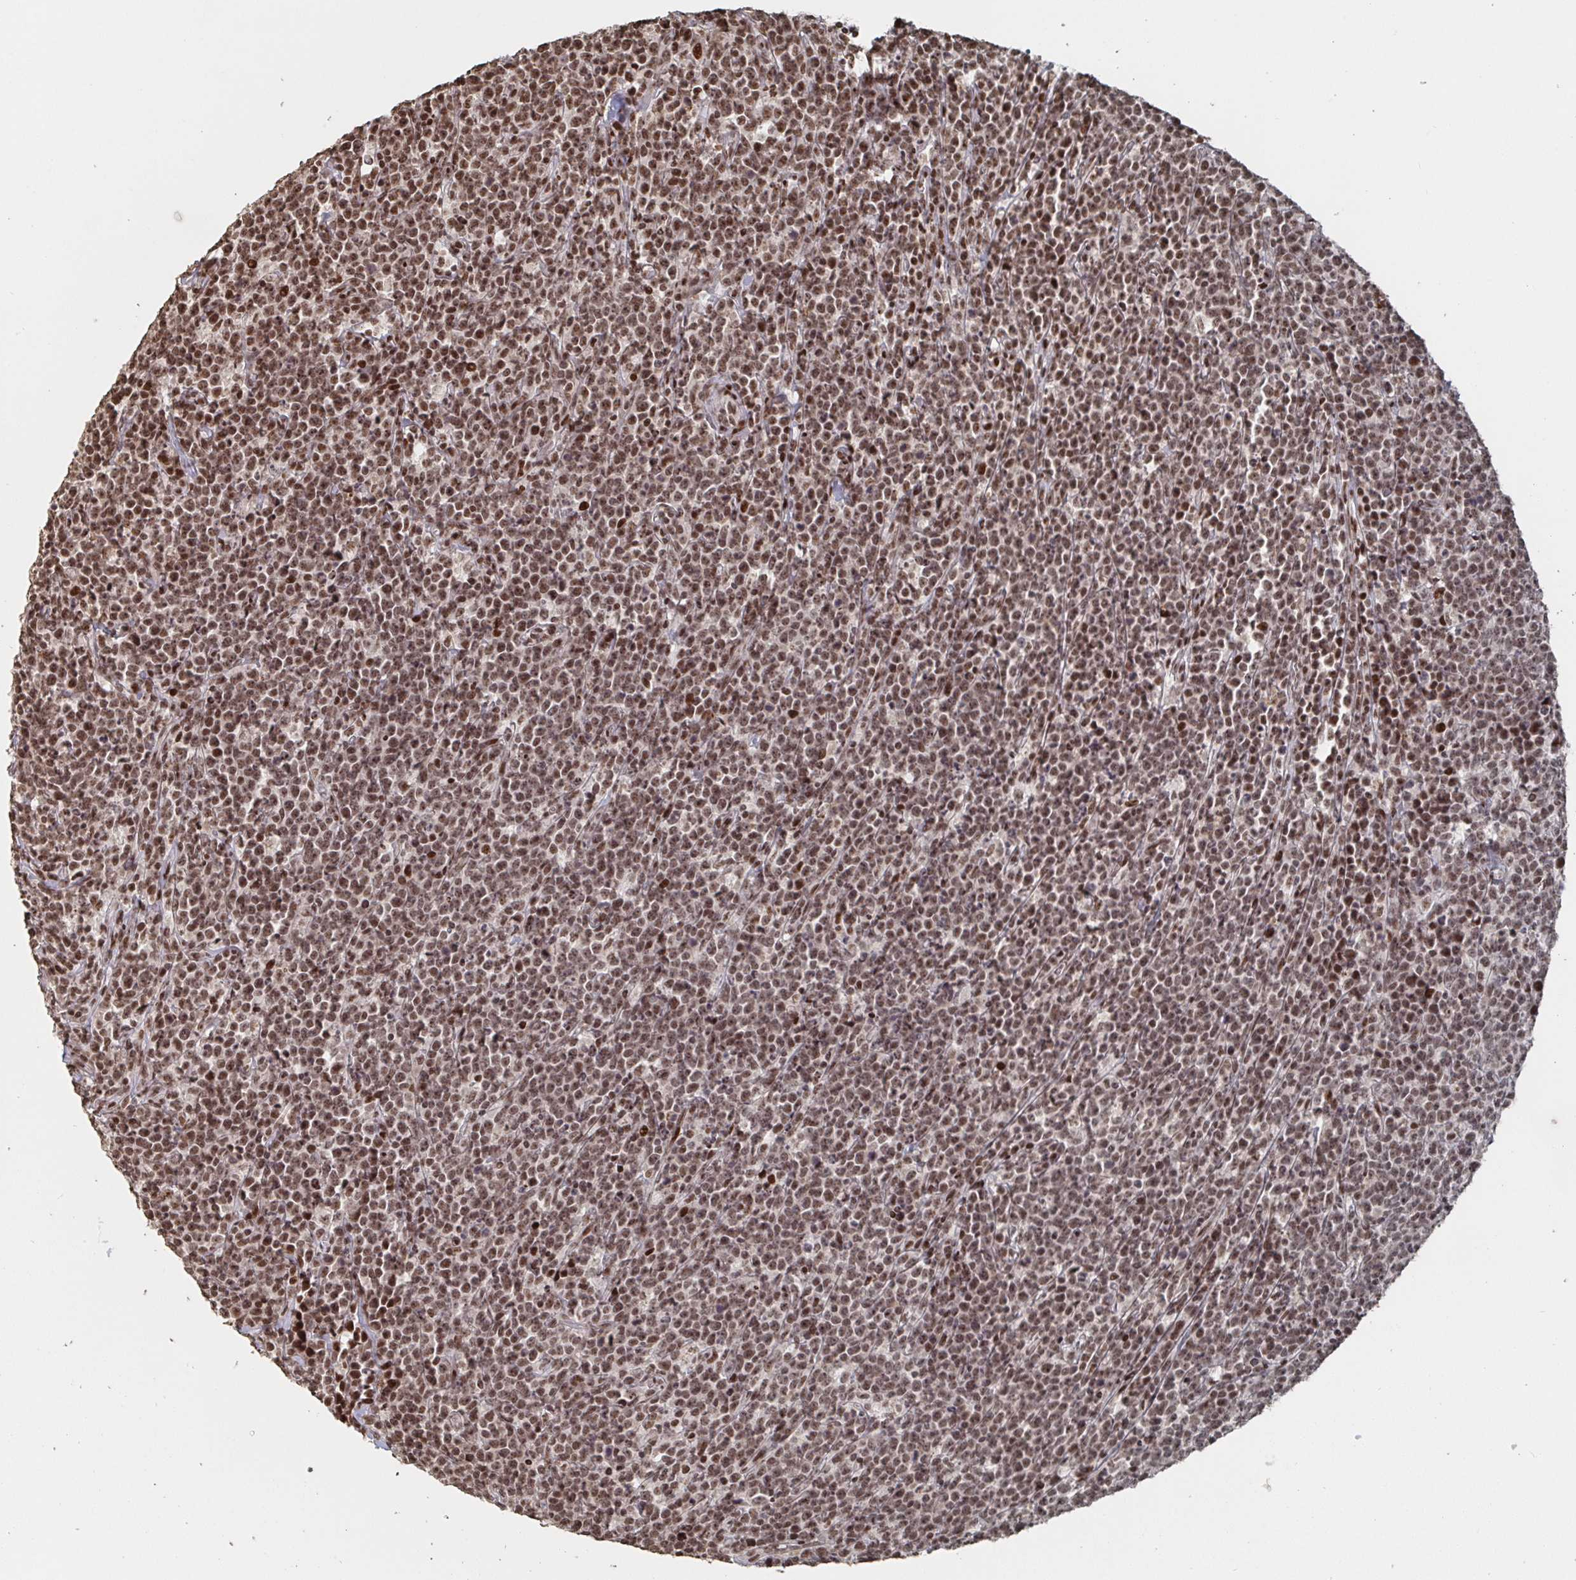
{"staining": {"intensity": "moderate", "quantity": ">75%", "location": "nuclear"}, "tissue": "lymphoma", "cell_type": "Tumor cells", "image_type": "cancer", "snomed": [{"axis": "morphology", "description": "Malignant lymphoma, non-Hodgkin's type, High grade"}, {"axis": "topography", "description": "Small intestine"}], "caption": "Moderate nuclear protein positivity is appreciated in approximately >75% of tumor cells in lymphoma.", "gene": "ZDHHC12", "patient": {"sex": "female", "age": 56}}